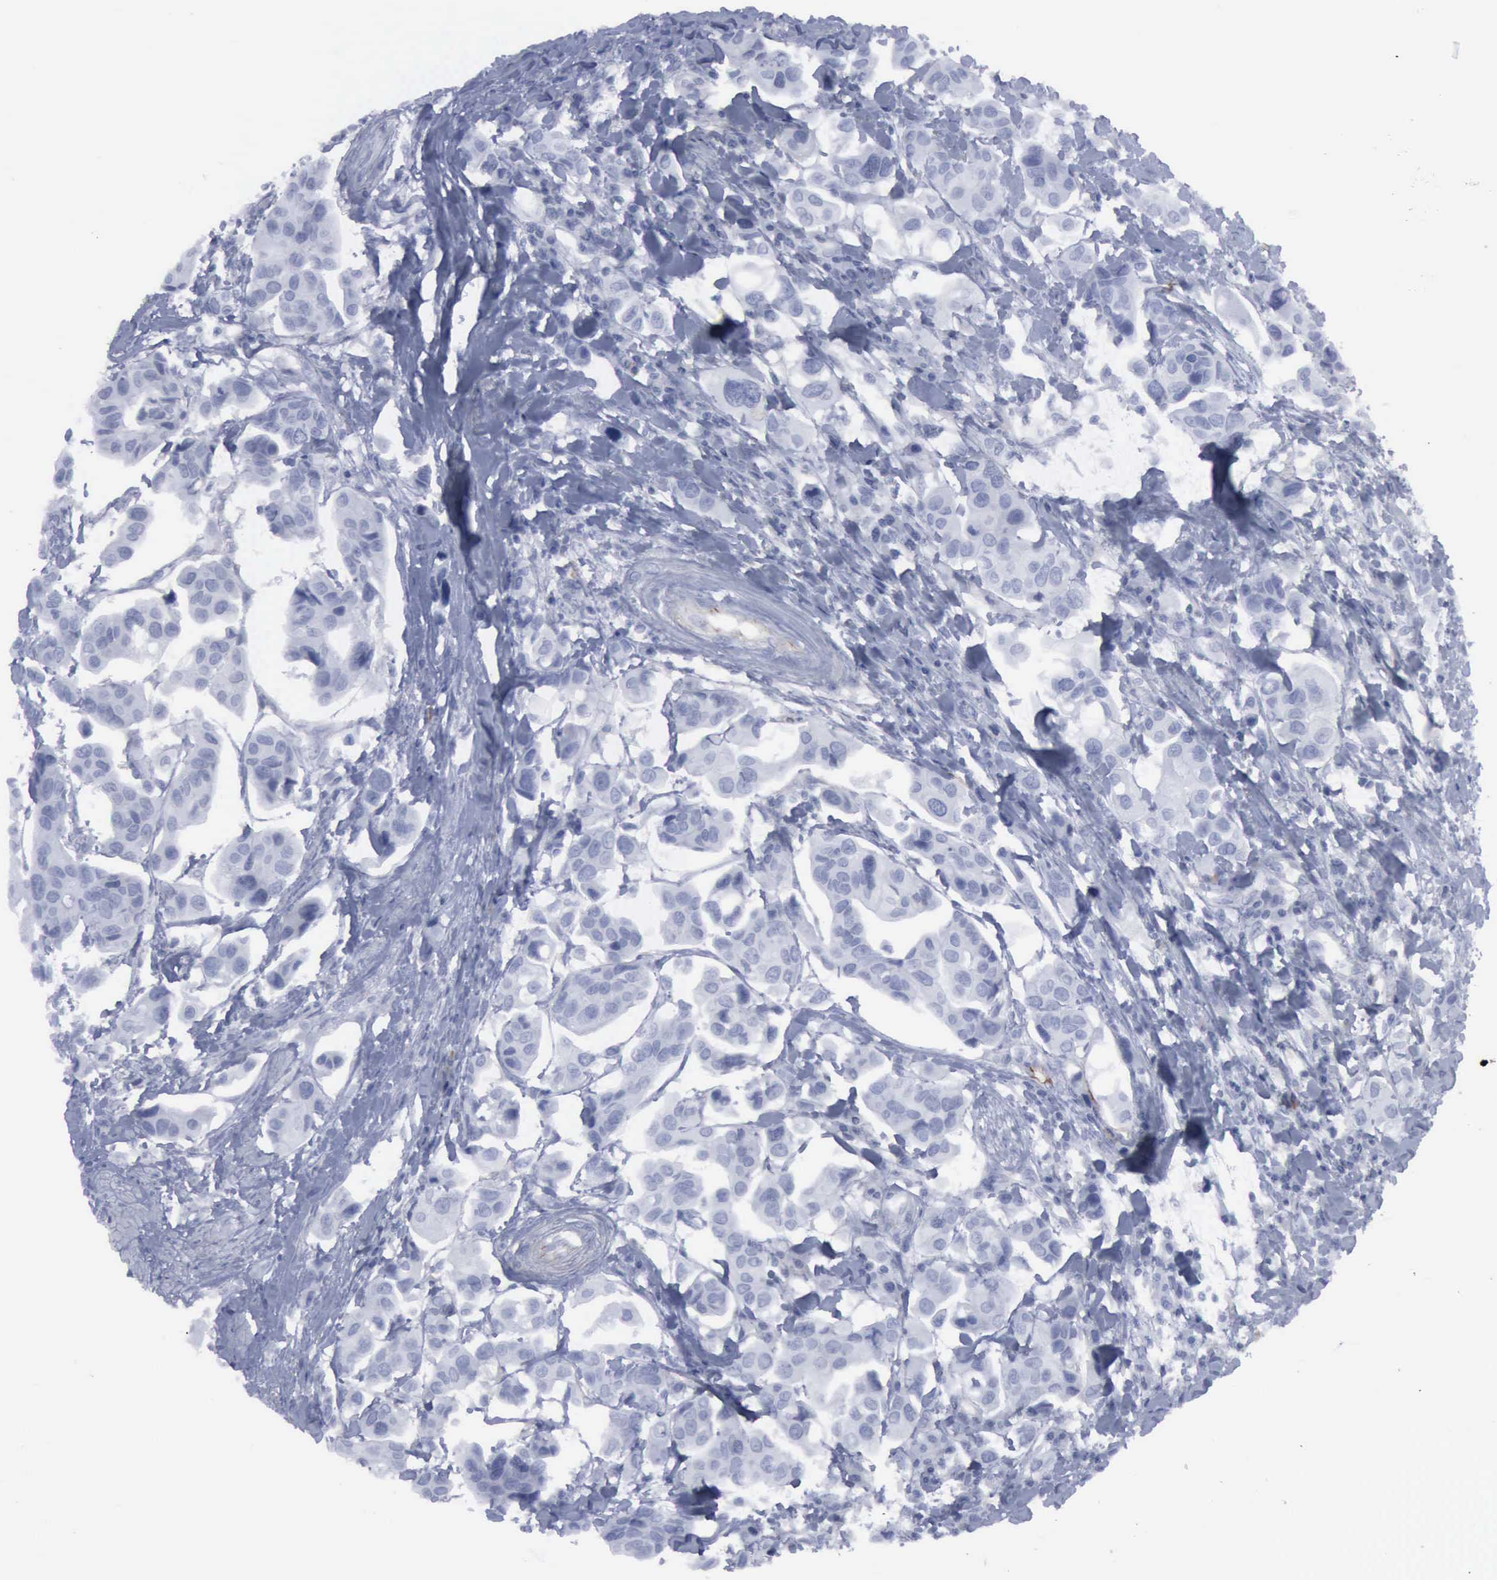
{"staining": {"intensity": "negative", "quantity": "none", "location": "none"}, "tissue": "urothelial cancer", "cell_type": "Tumor cells", "image_type": "cancer", "snomed": [{"axis": "morphology", "description": "Adenocarcinoma, NOS"}, {"axis": "topography", "description": "Urinary bladder"}], "caption": "A high-resolution histopathology image shows IHC staining of urothelial cancer, which exhibits no significant staining in tumor cells.", "gene": "VCAM1", "patient": {"sex": "male", "age": 61}}